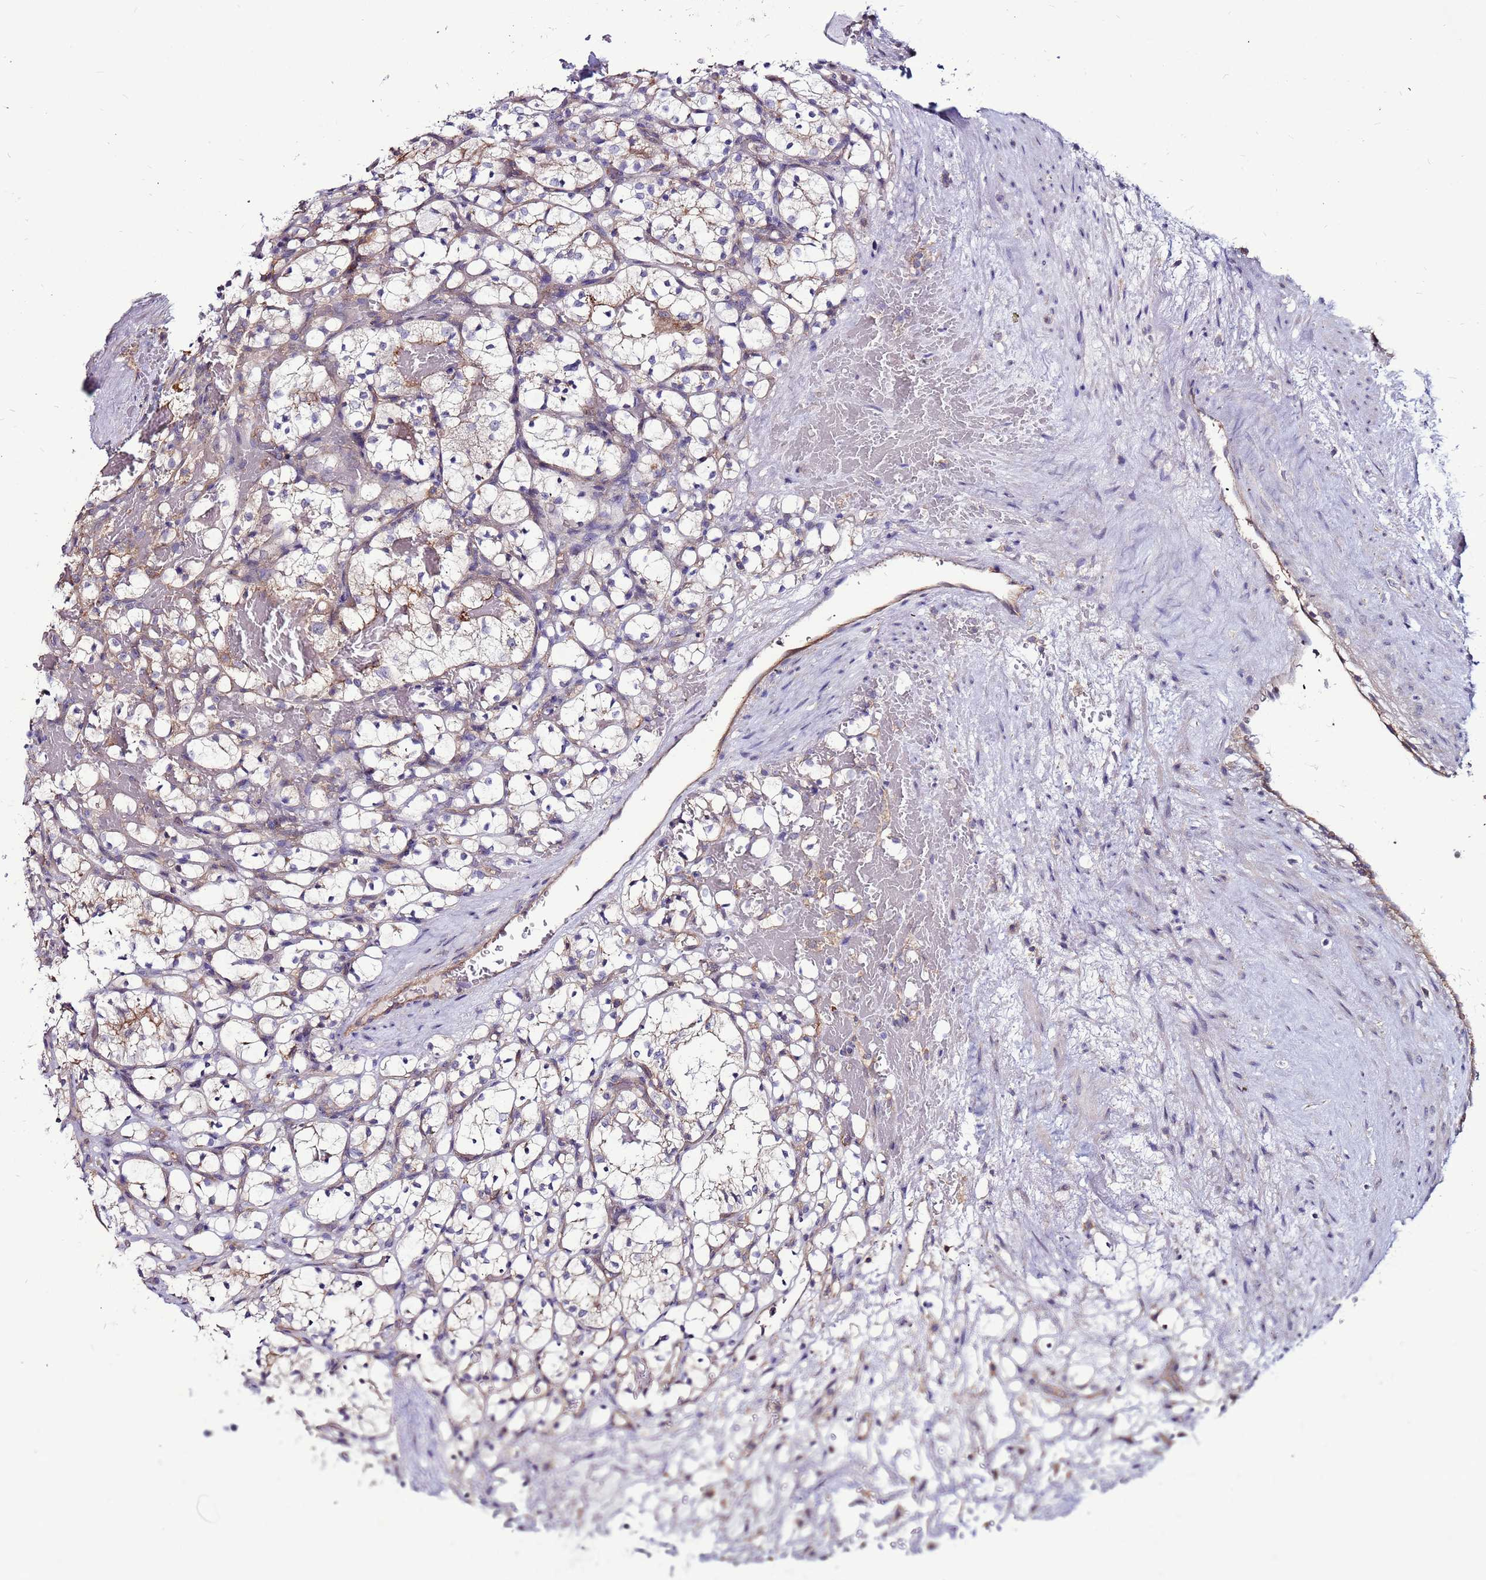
{"staining": {"intensity": "weak", "quantity": "<25%", "location": "cytoplasmic/membranous"}, "tissue": "renal cancer", "cell_type": "Tumor cells", "image_type": "cancer", "snomed": [{"axis": "morphology", "description": "Adenocarcinoma, NOS"}, {"axis": "topography", "description": "Kidney"}], "caption": "High magnification brightfield microscopy of renal cancer (adenocarcinoma) stained with DAB (brown) and counterstained with hematoxylin (blue): tumor cells show no significant positivity.", "gene": "NRN1L", "patient": {"sex": "female", "age": 69}}